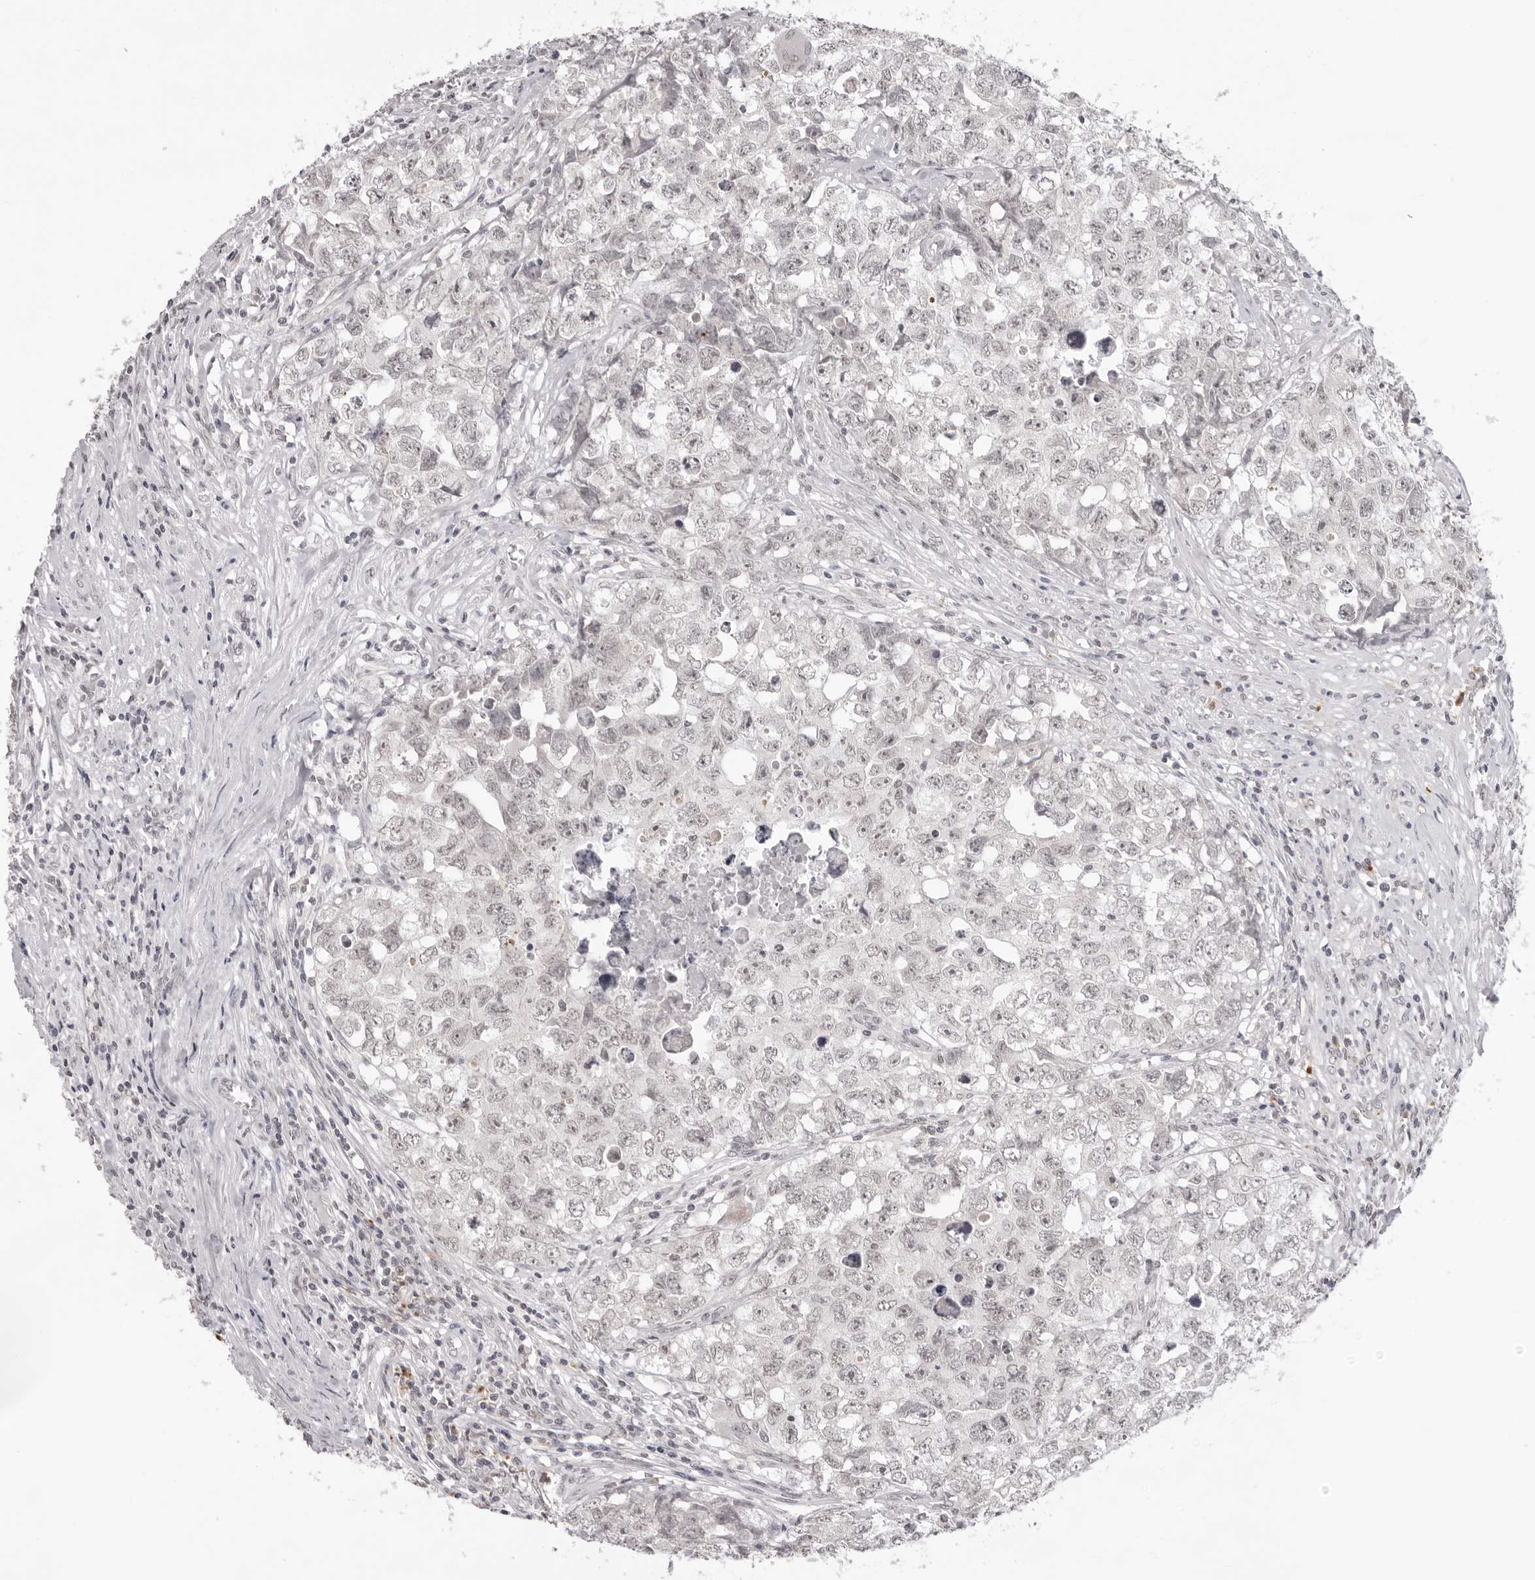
{"staining": {"intensity": "negative", "quantity": "none", "location": "none"}, "tissue": "testis cancer", "cell_type": "Tumor cells", "image_type": "cancer", "snomed": [{"axis": "morphology", "description": "Seminoma, NOS"}, {"axis": "morphology", "description": "Carcinoma, Embryonal, NOS"}, {"axis": "topography", "description": "Testis"}], "caption": "High magnification brightfield microscopy of embryonal carcinoma (testis) stained with DAB (brown) and counterstained with hematoxylin (blue): tumor cells show no significant expression.", "gene": "NTM", "patient": {"sex": "male", "age": 43}}